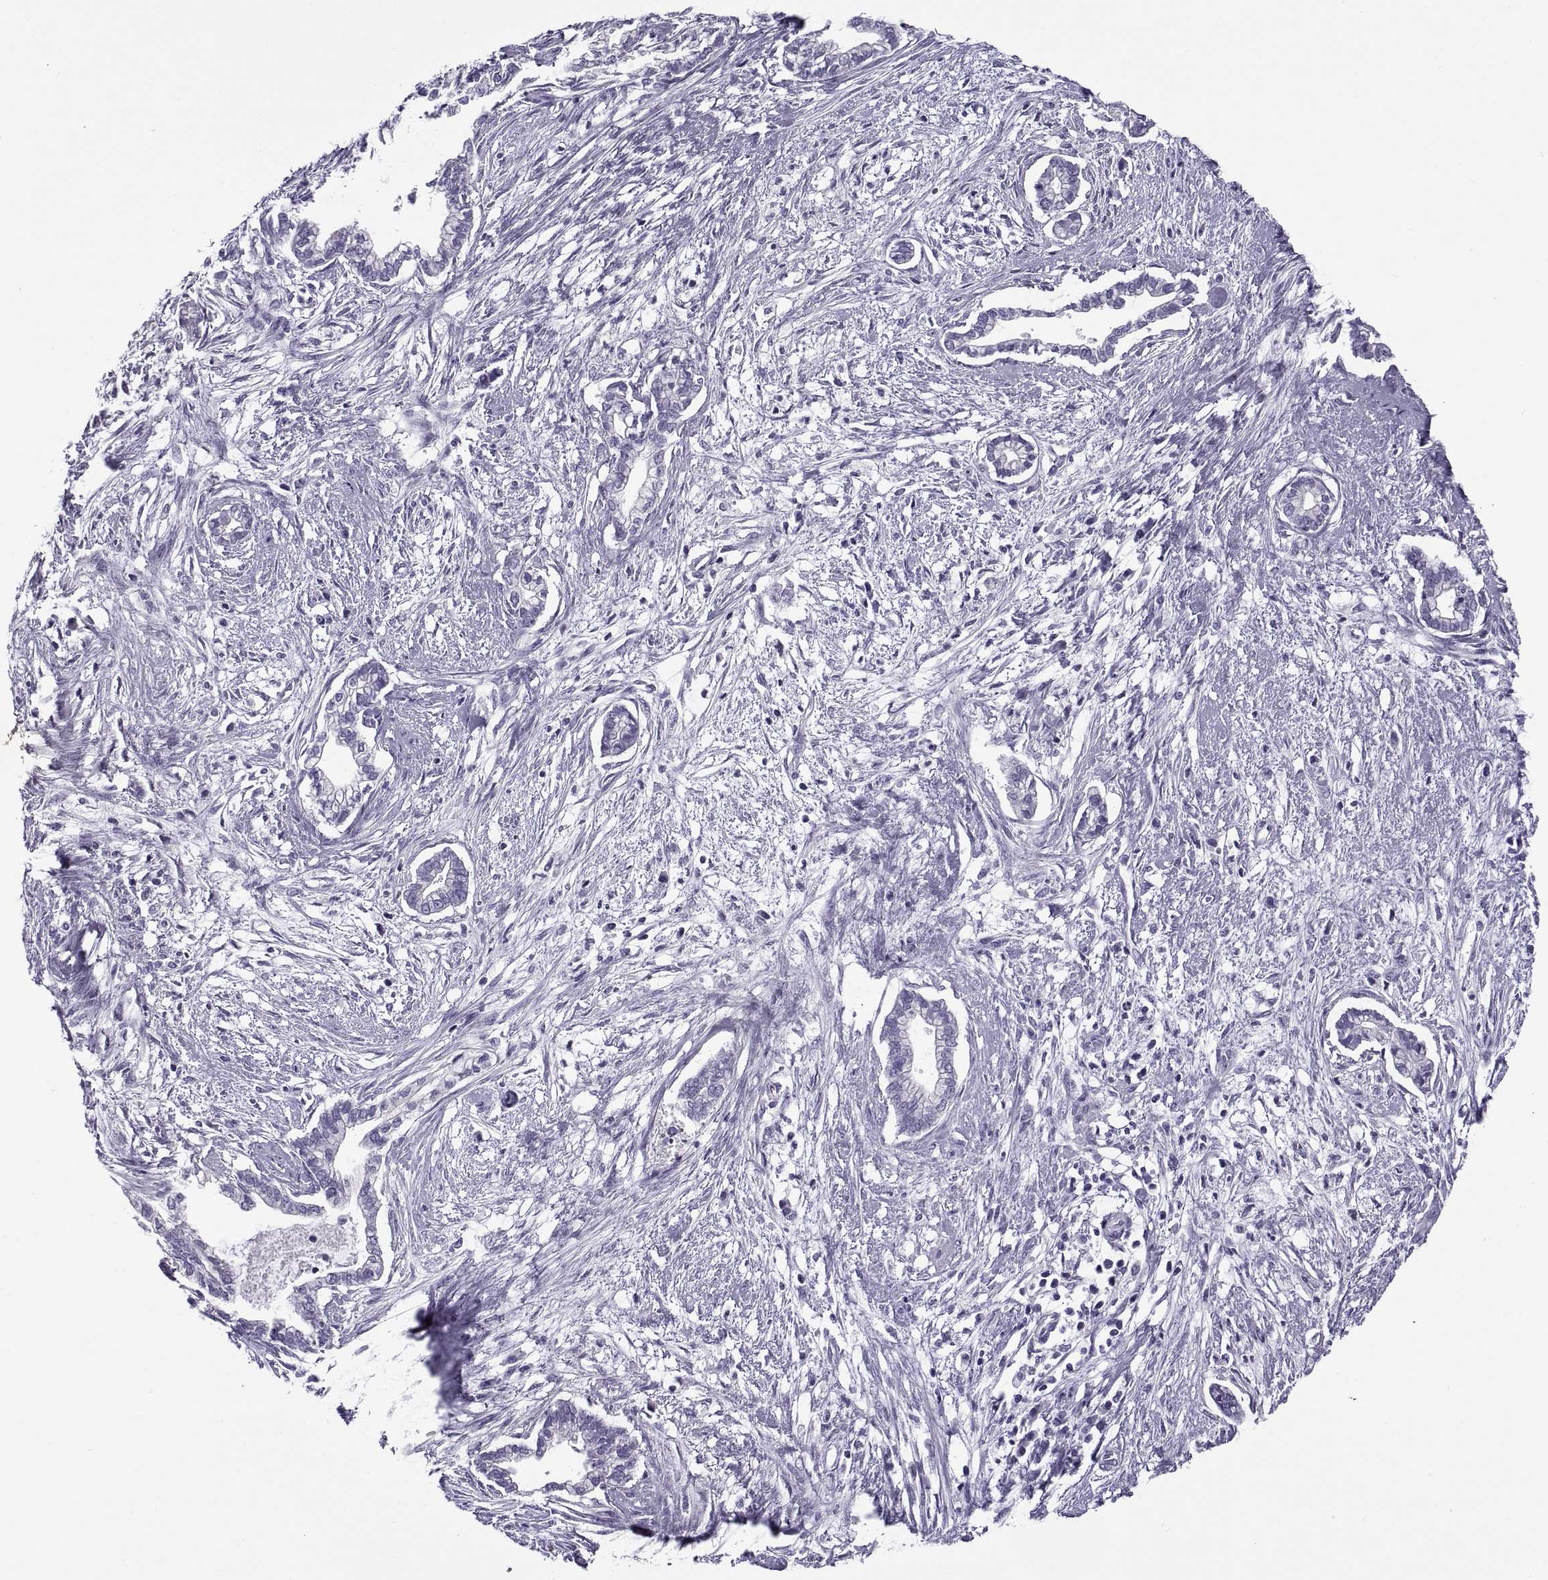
{"staining": {"intensity": "negative", "quantity": "none", "location": "none"}, "tissue": "cervical cancer", "cell_type": "Tumor cells", "image_type": "cancer", "snomed": [{"axis": "morphology", "description": "Adenocarcinoma, NOS"}, {"axis": "topography", "description": "Cervix"}], "caption": "Micrograph shows no significant protein expression in tumor cells of cervical cancer.", "gene": "RLBP1", "patient": {"sex": "female", "age": 62}}